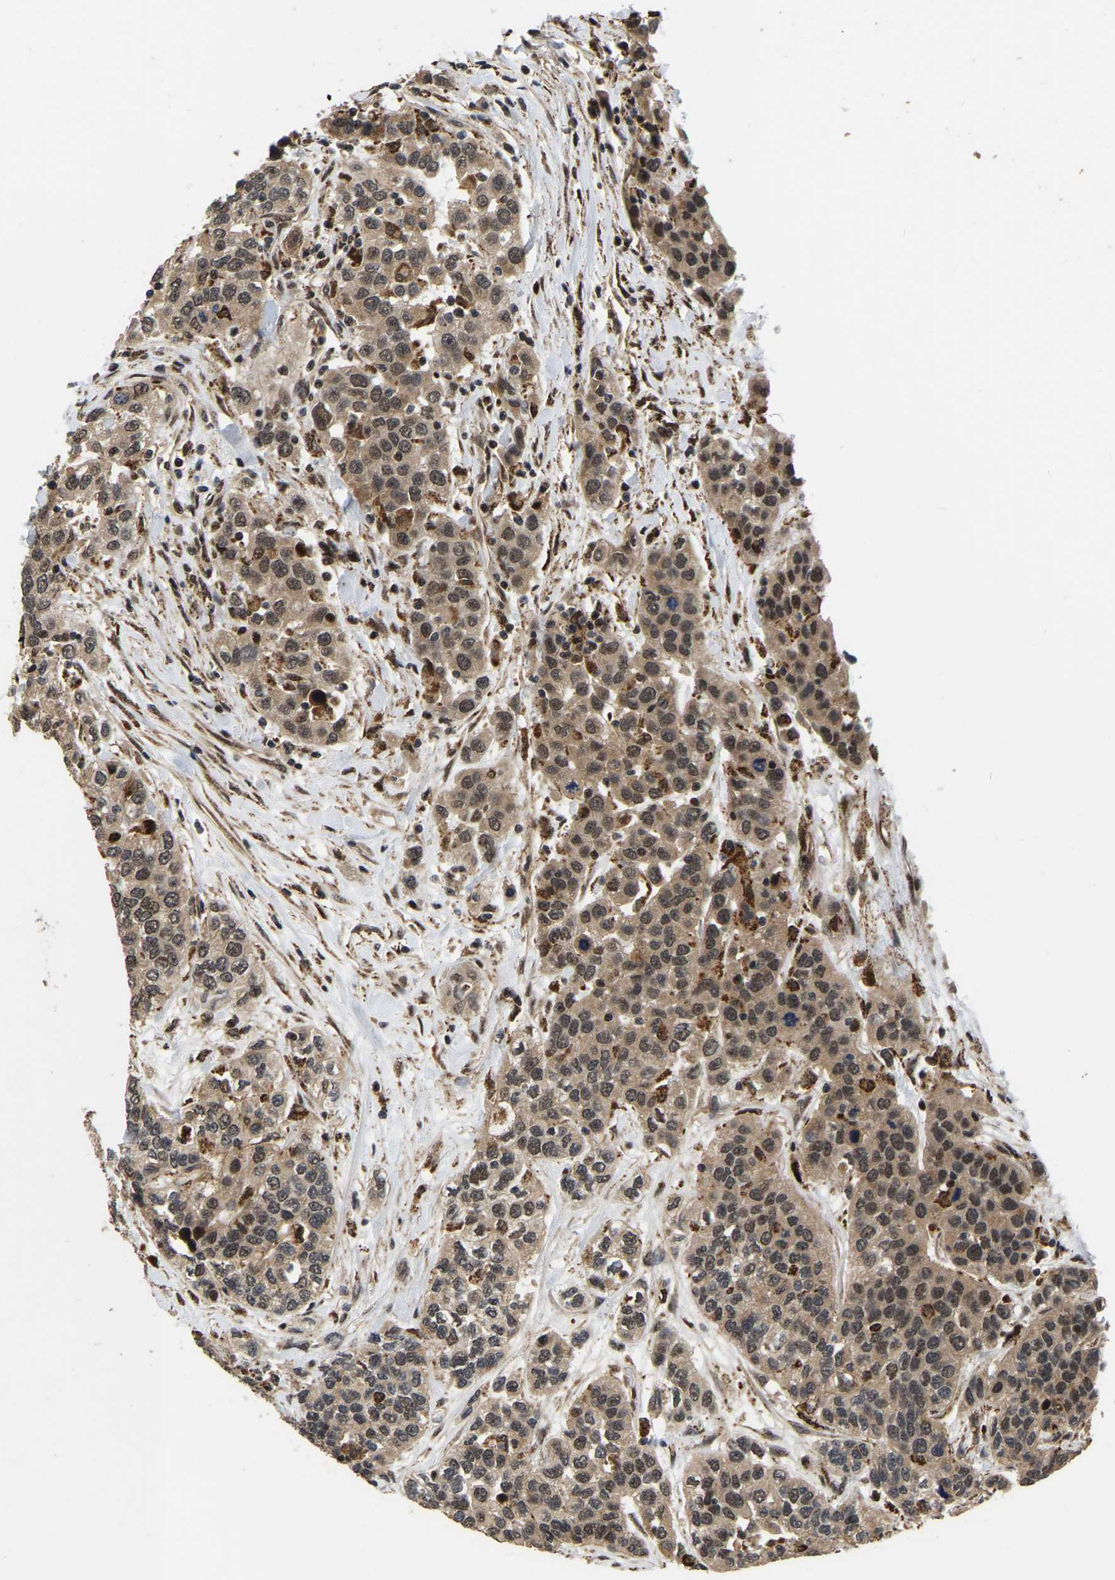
{"staining": {"intensity": "moderate", "quantity": ">75%", "location": "cytoplasmic/membranous,nuclear"}, "tissue": "urothelial cancer", "cell_type": "Tumor cells", "image_type": "cancer", "snomed": [{"axis": "morphology", "description": "Urothelial carcinoma, High grade"}, {"axis": "topography", "description": "Urinary bladder"}], "caption": "Urothelial cancer stained with DAB (3,3'-diaminobenzidine) IHC displays medium levels of moderate cytoplasmic/membranous and nuclear positivity in about >75% of tumor cells. (DAB IHC, brown staining for protein, blue staining for nuclei).", "gene": "CIAO1", "patient": {"sex": "female", "age": 80}}